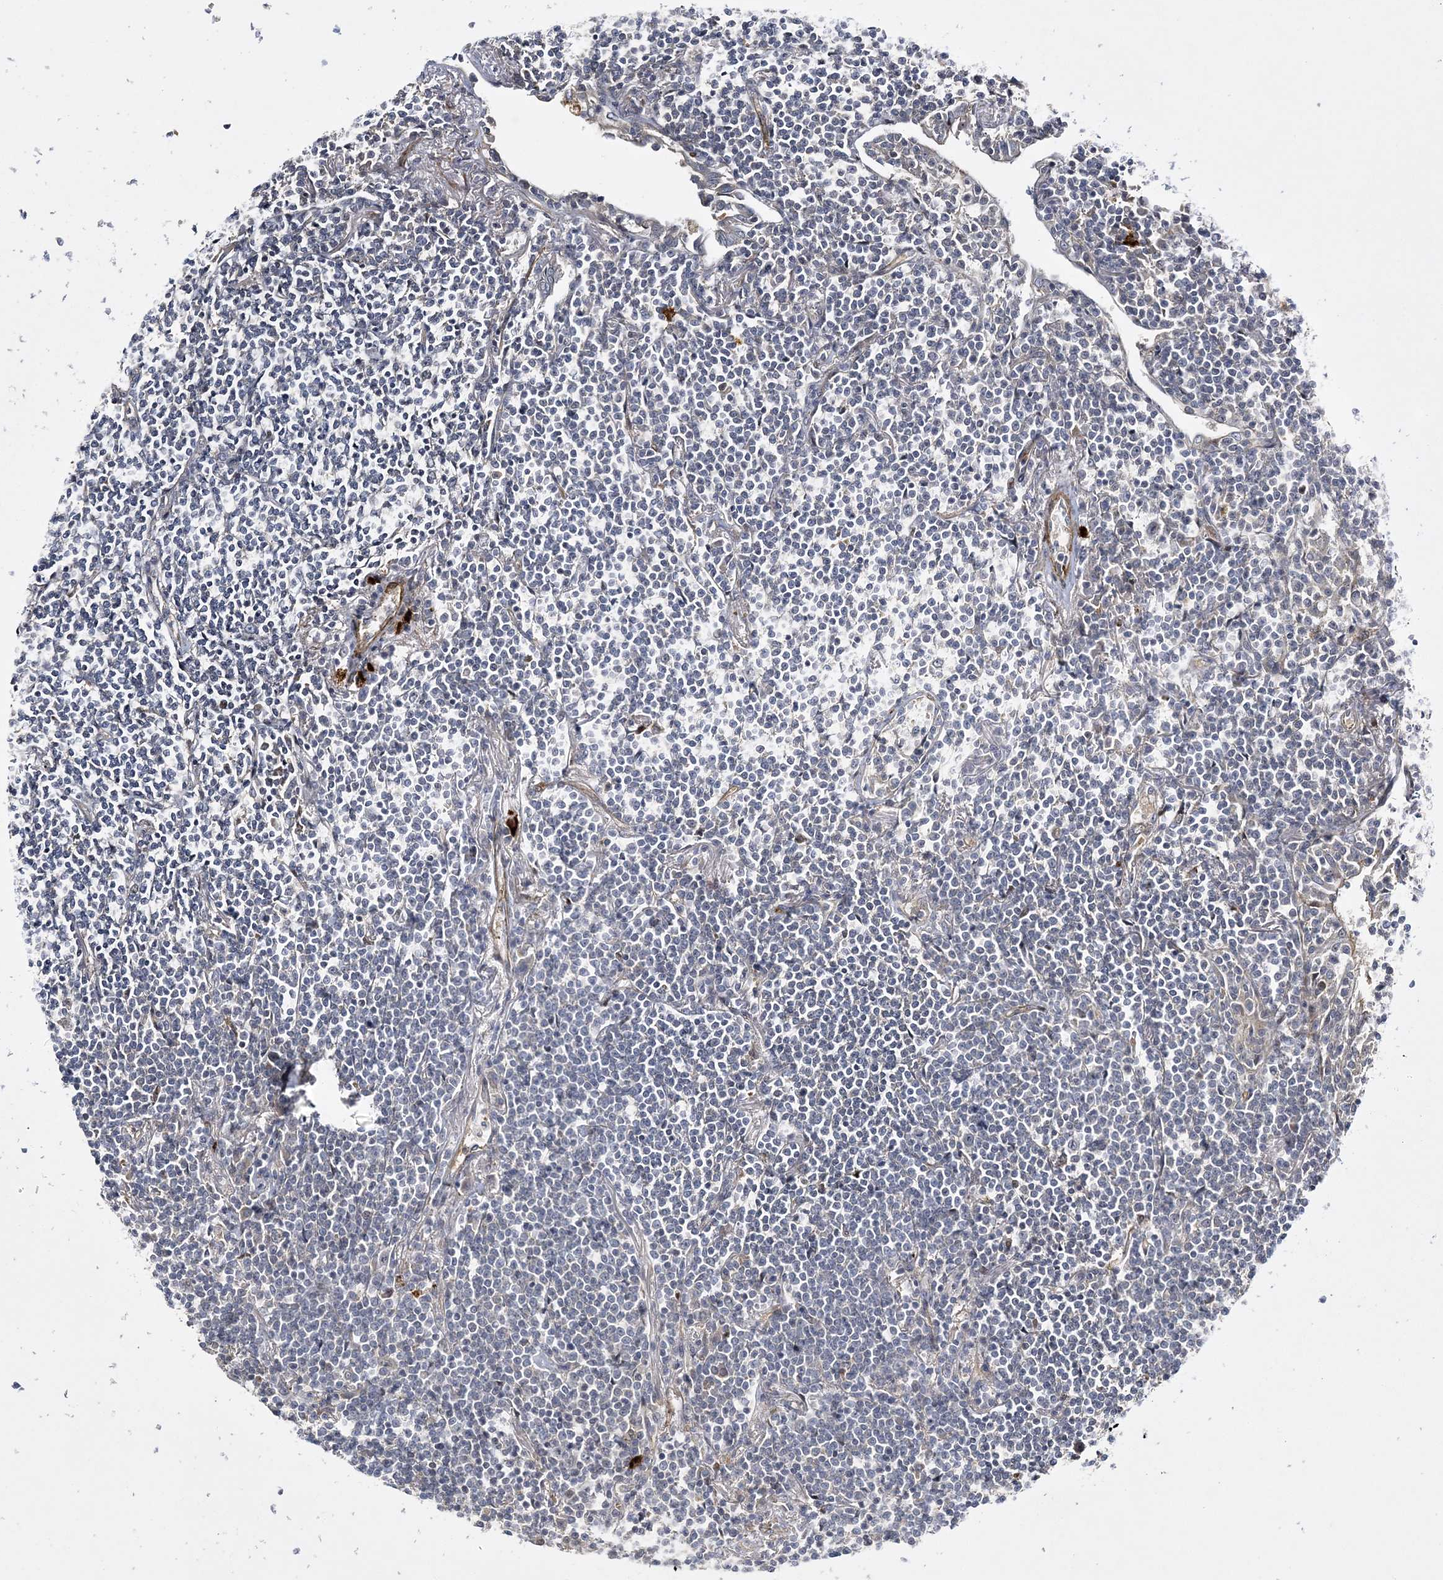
{"staining": {"intensity": "negative", "quantity": "none", "location": "none"}, "tissue": "lymphoma", "cell_type": "Tumor cells", "image_type": "cancer", "snomed": [{"axis": "morphology", "description": "Malignant lymphoma, non-Hodgkin's type, Low grade"}, {"axis": "topography", "description": "Lung"}], "caption": "IHC micrograph of lymphoma stained for a protein (brown), which displays no positivity in tumor cells.", "gene": "CALN1", "patient": {"sex": "female", "age": 71}}